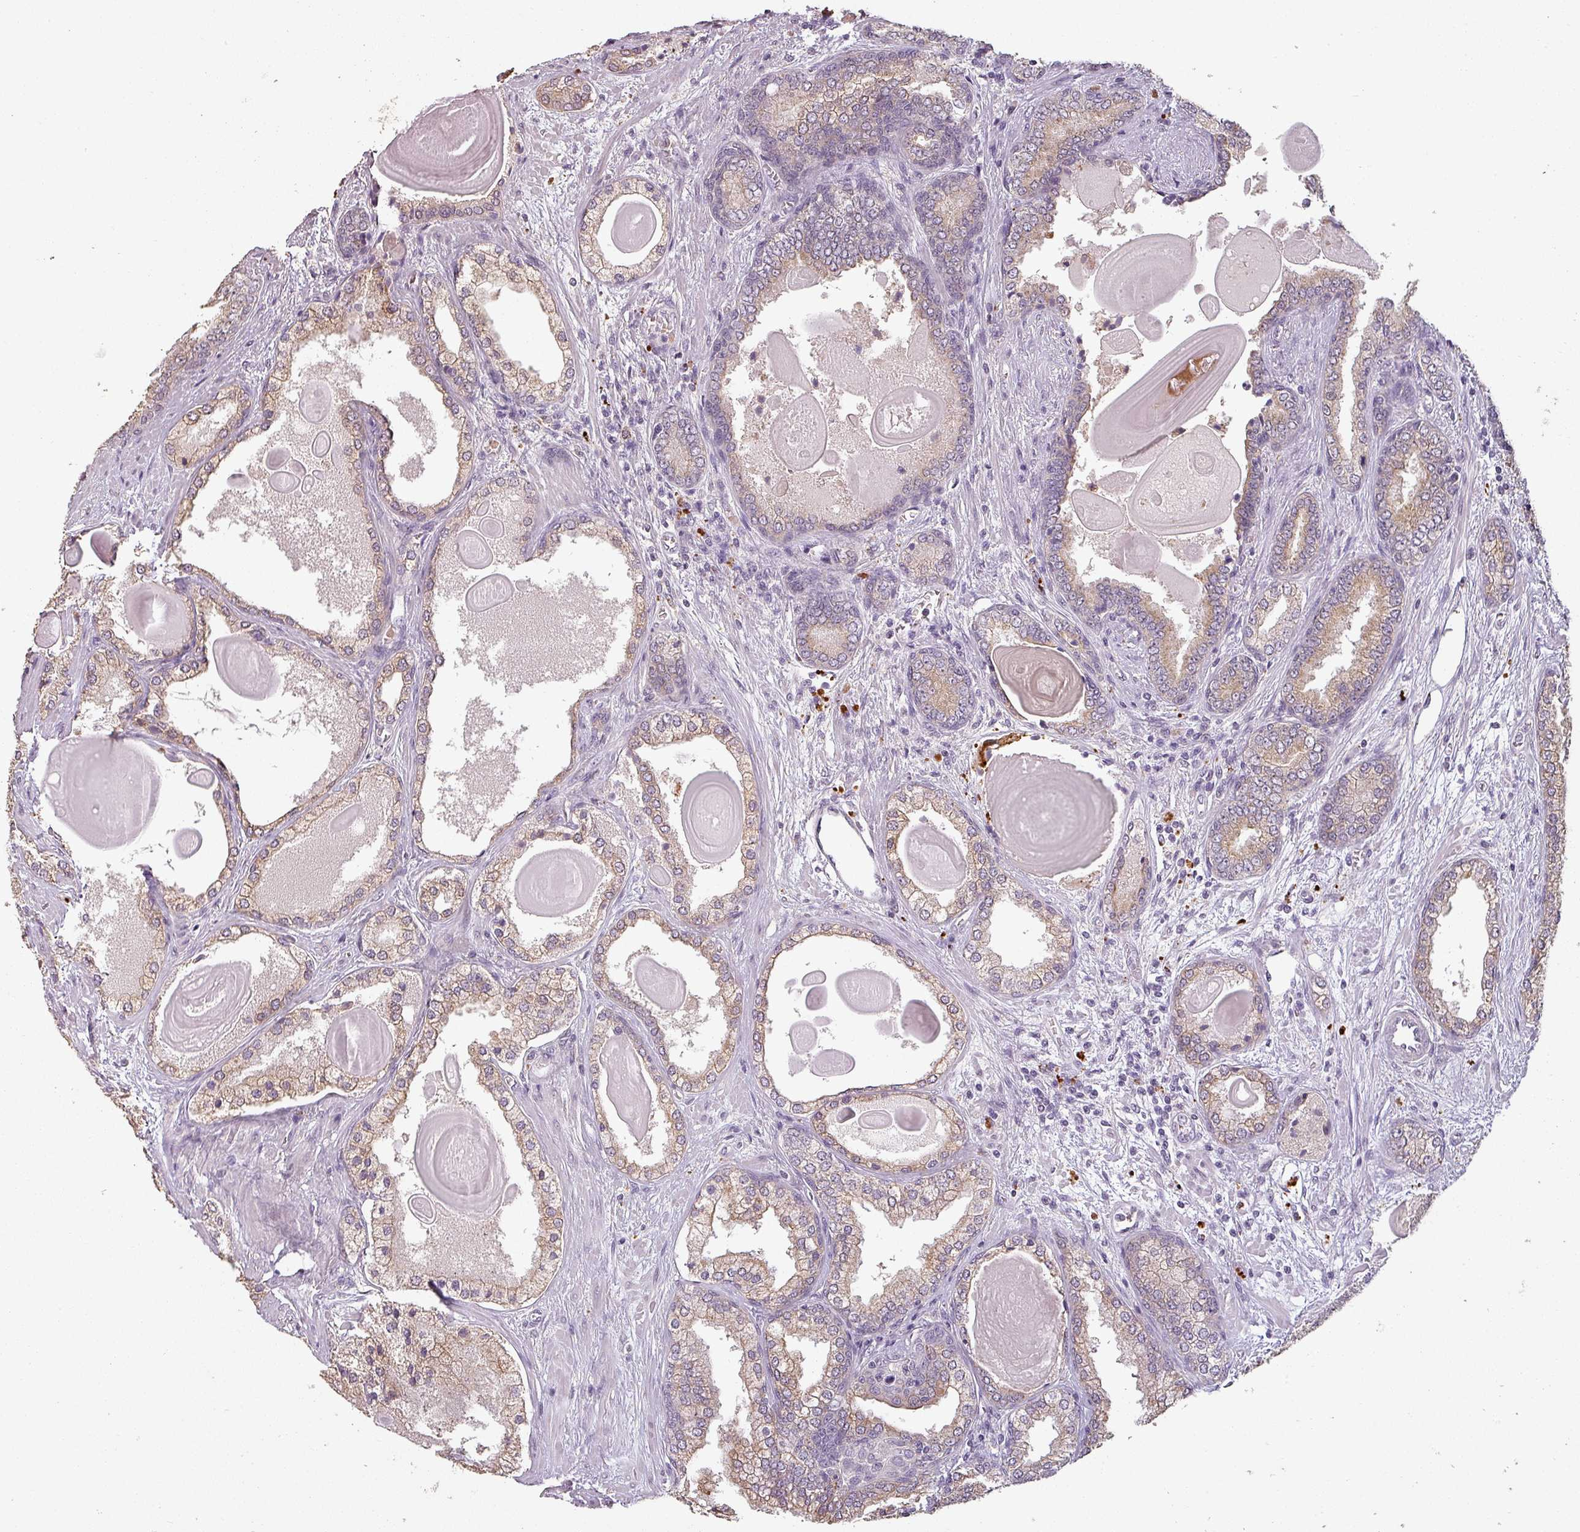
{"staining": {"intensity": "moderate", "quantity": ">75%", "location": "cytoplasmic/membranous"}, "tissue": "prostate cancer", "cell_type": "Tumor cells", "image_type": "cancer", "snomed": [{"axis": "morphology", "description": "Adenocarcinoma, High grade"}, {"axis": "topography", "description": "Prostate"}], "caption": "Moderate cytoplasmic/membranous protein positivity is identified in about >75% of tumor cells in prostate cancer (high-grade adenocarcinoma). (DAB (3,3'-diaminobenzidine) IHC, brown staining for protein, blue staining for nuclei).", "gene": "LYPLA1", "patient": {"sex": "male", "age": 63}}